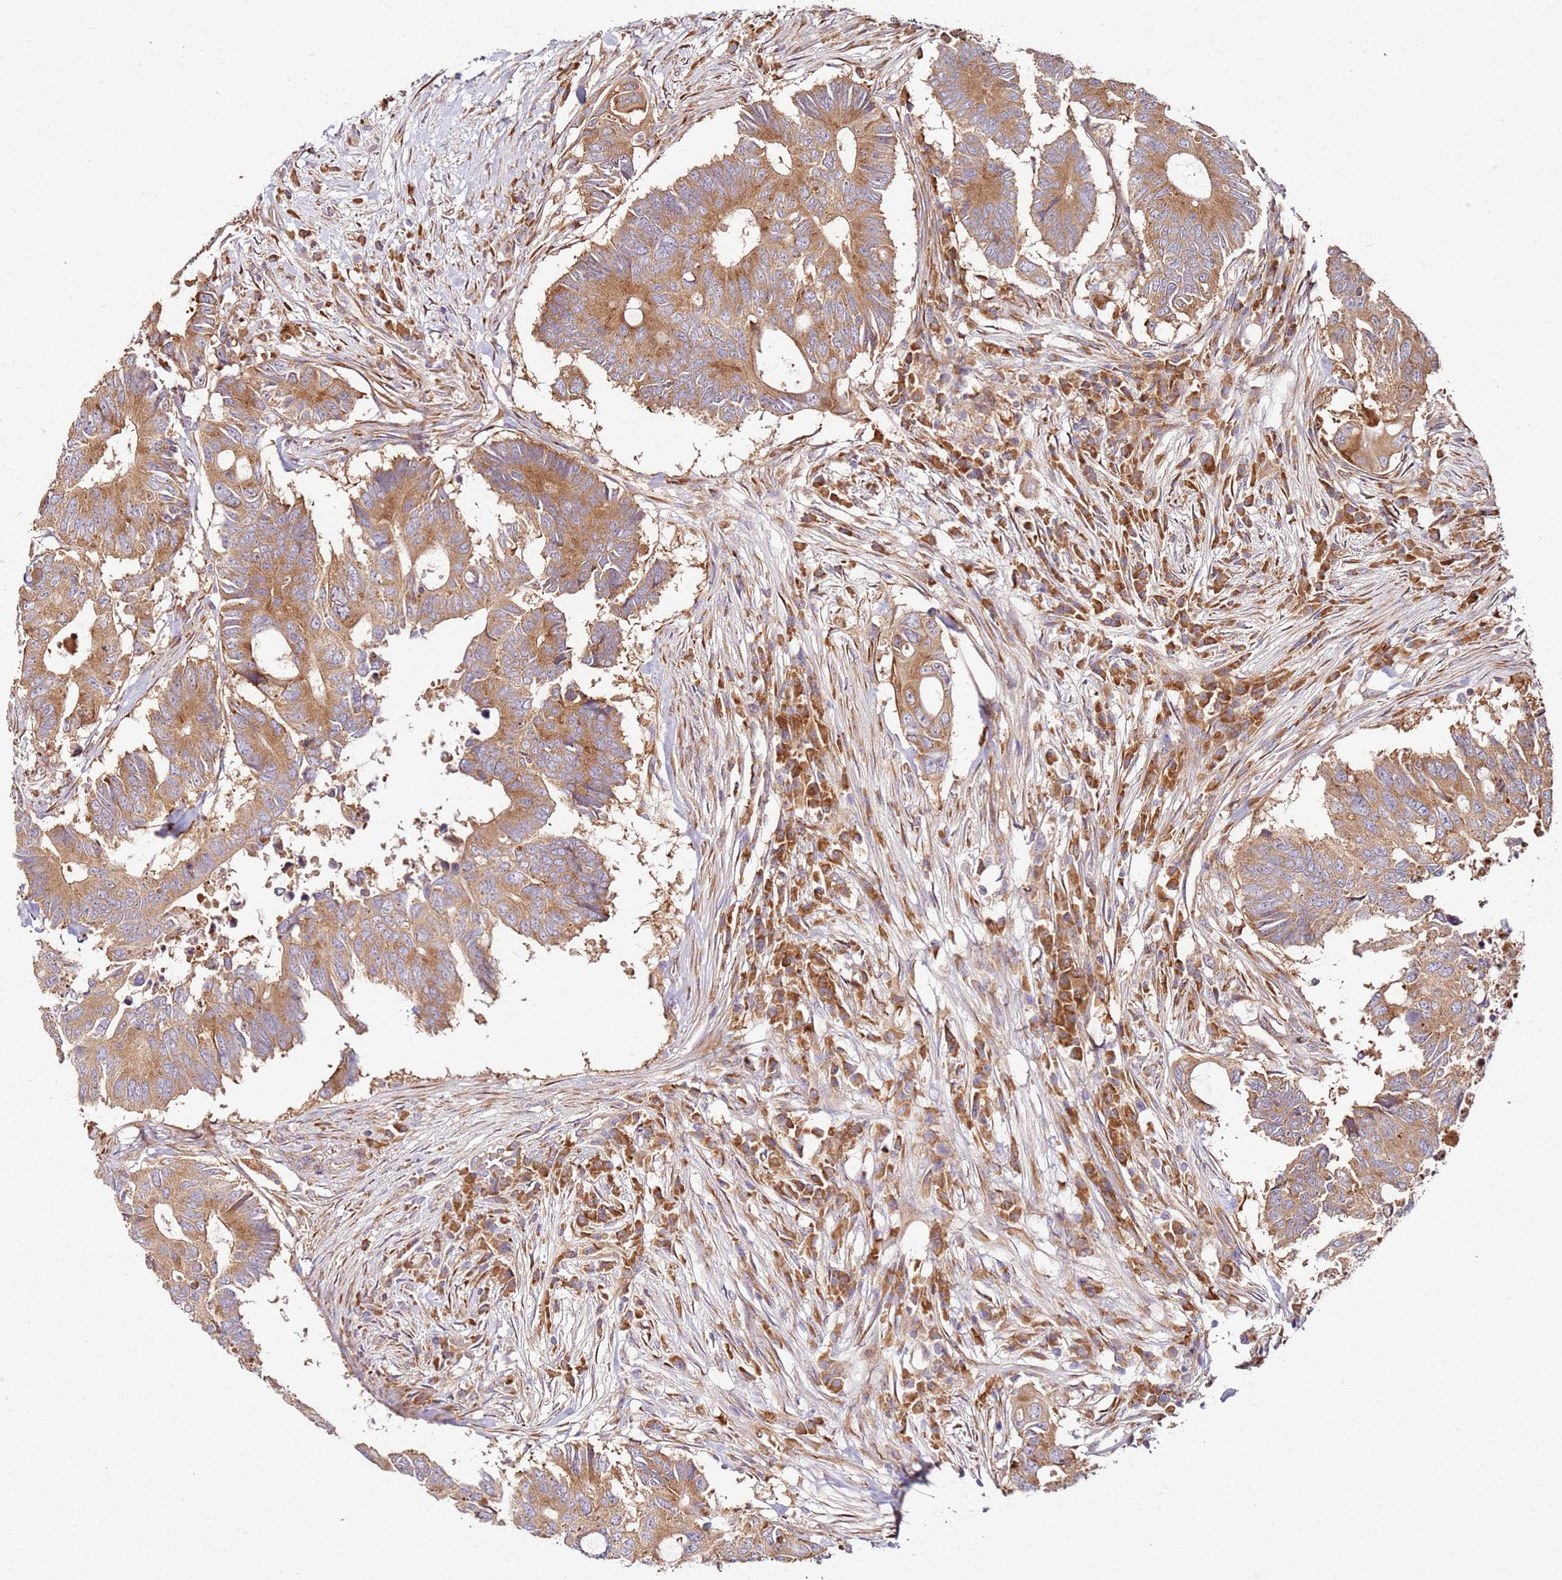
{"staining": {"intensity": "moderate", "quantity": ">75%", "location": "cytoplasmic/membranous"}, "tissue": "colorectal cancer", "cell_type": "Tumor cells", "image_type": "cancer", "snomed": [{"axis": "morphology", "description": "Adenocarcinoma, NOS"}, {"axis": "topography", "description": "Colon"}], "caption": "Immunohistochemical staining of adenocarcinoma (colorectal) shows medium levels of moderate cytoplasmic/membranous protein expression in about >75% of tumor cells. Nuclei are stained in blue.", "gene": "RPS3A", "patient": {"sex": "male", "age": 71}}